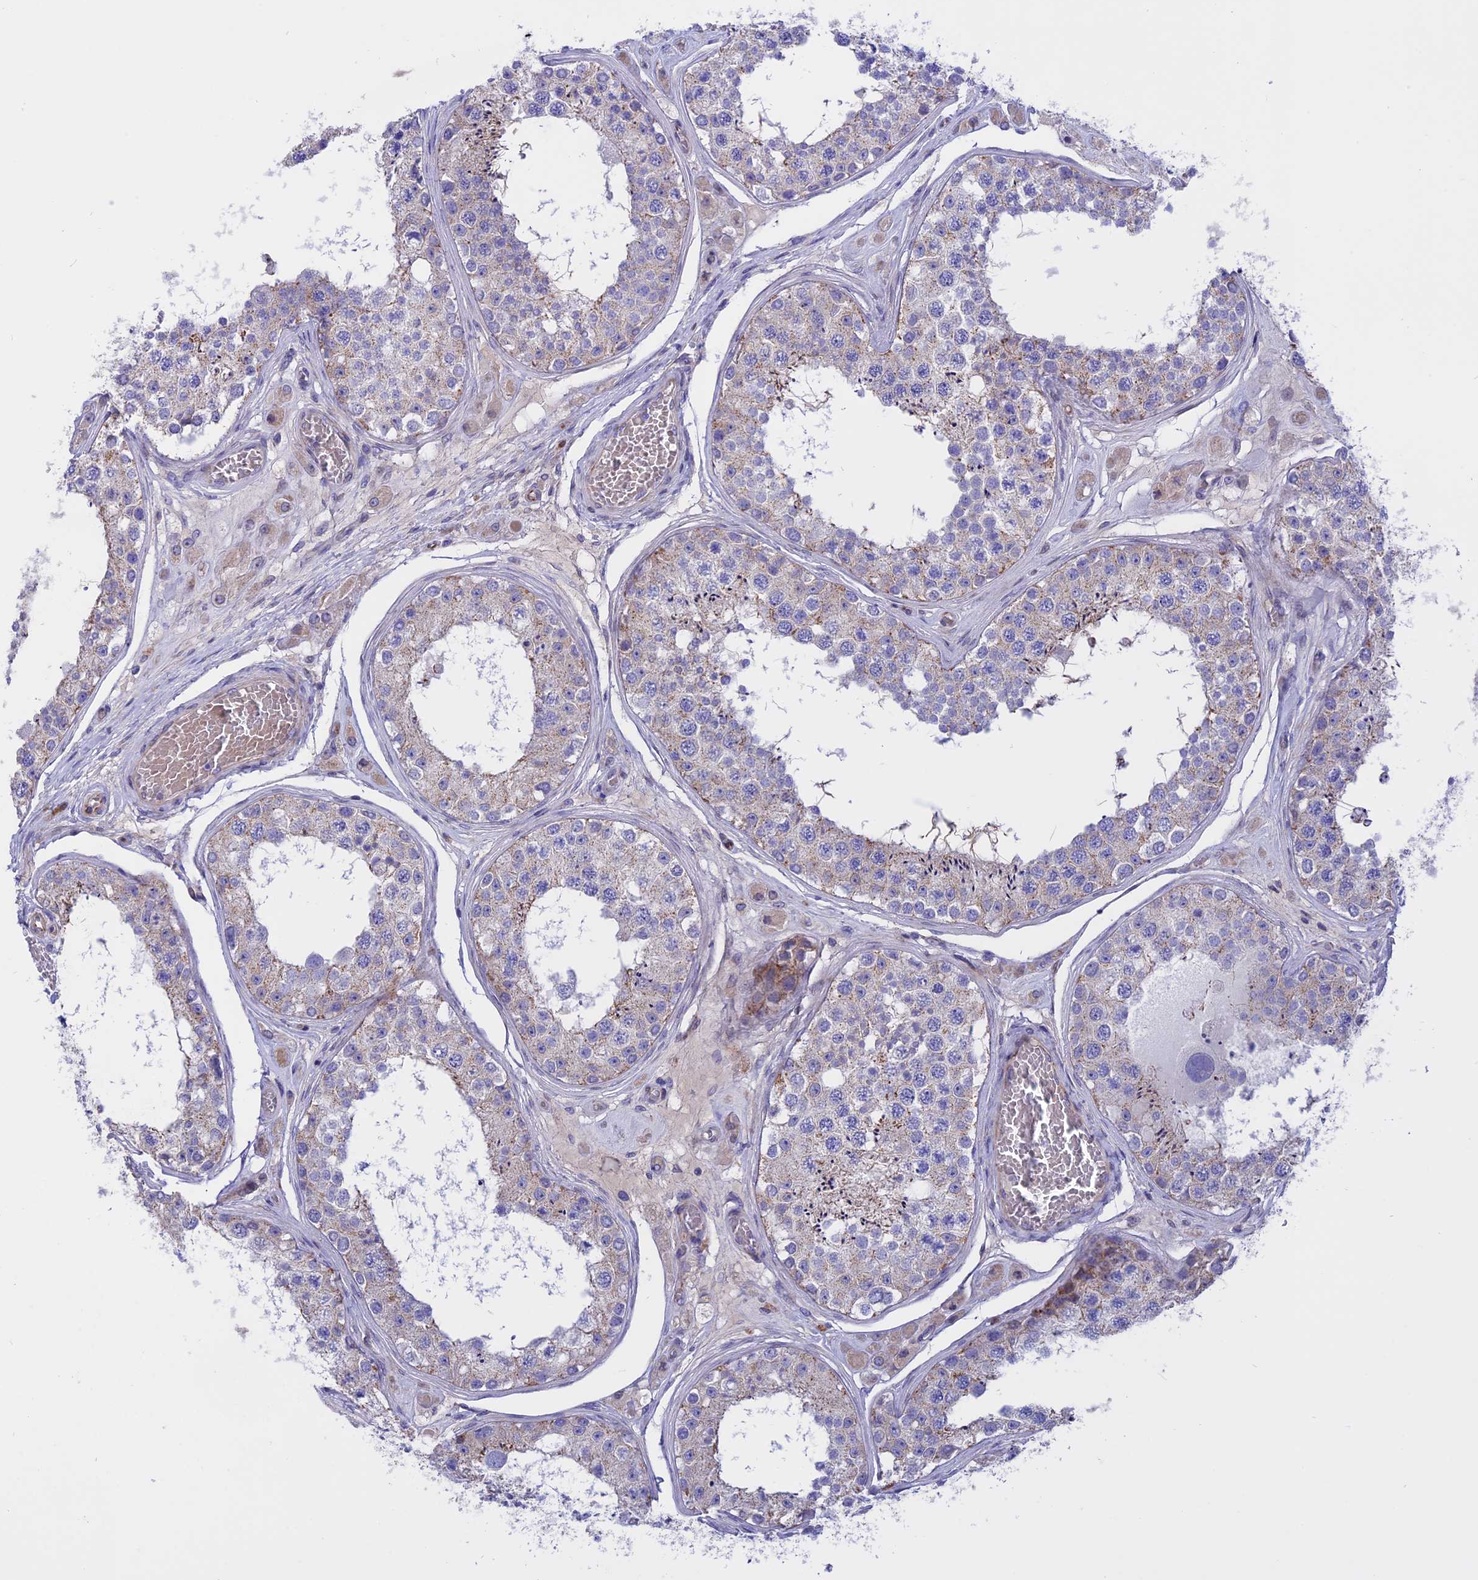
{"staining": {"intensity": "weak", "quantity": "25%-75%", "location": "cytoplasmic/membranous"}, "tissue": "testis", "cell_type": "Cells in seminiferous ducts", "image_type": "normal", "snomed": [{"axis": "morphology", "description": "Normal tissue, NOS"}, {"axis": "topography", "description": "Testis"}], "caption": "The histopathology image exhibits a brown stain indicating the presence of a protein in the cytoplasmic/membranous of cells in seminiferous ducts in testis. The protein of interest is shown in brown color, while the nuclei are stained blue.", "gene": "TMEM138", "patient": {"sex": "male", "age": 25}}